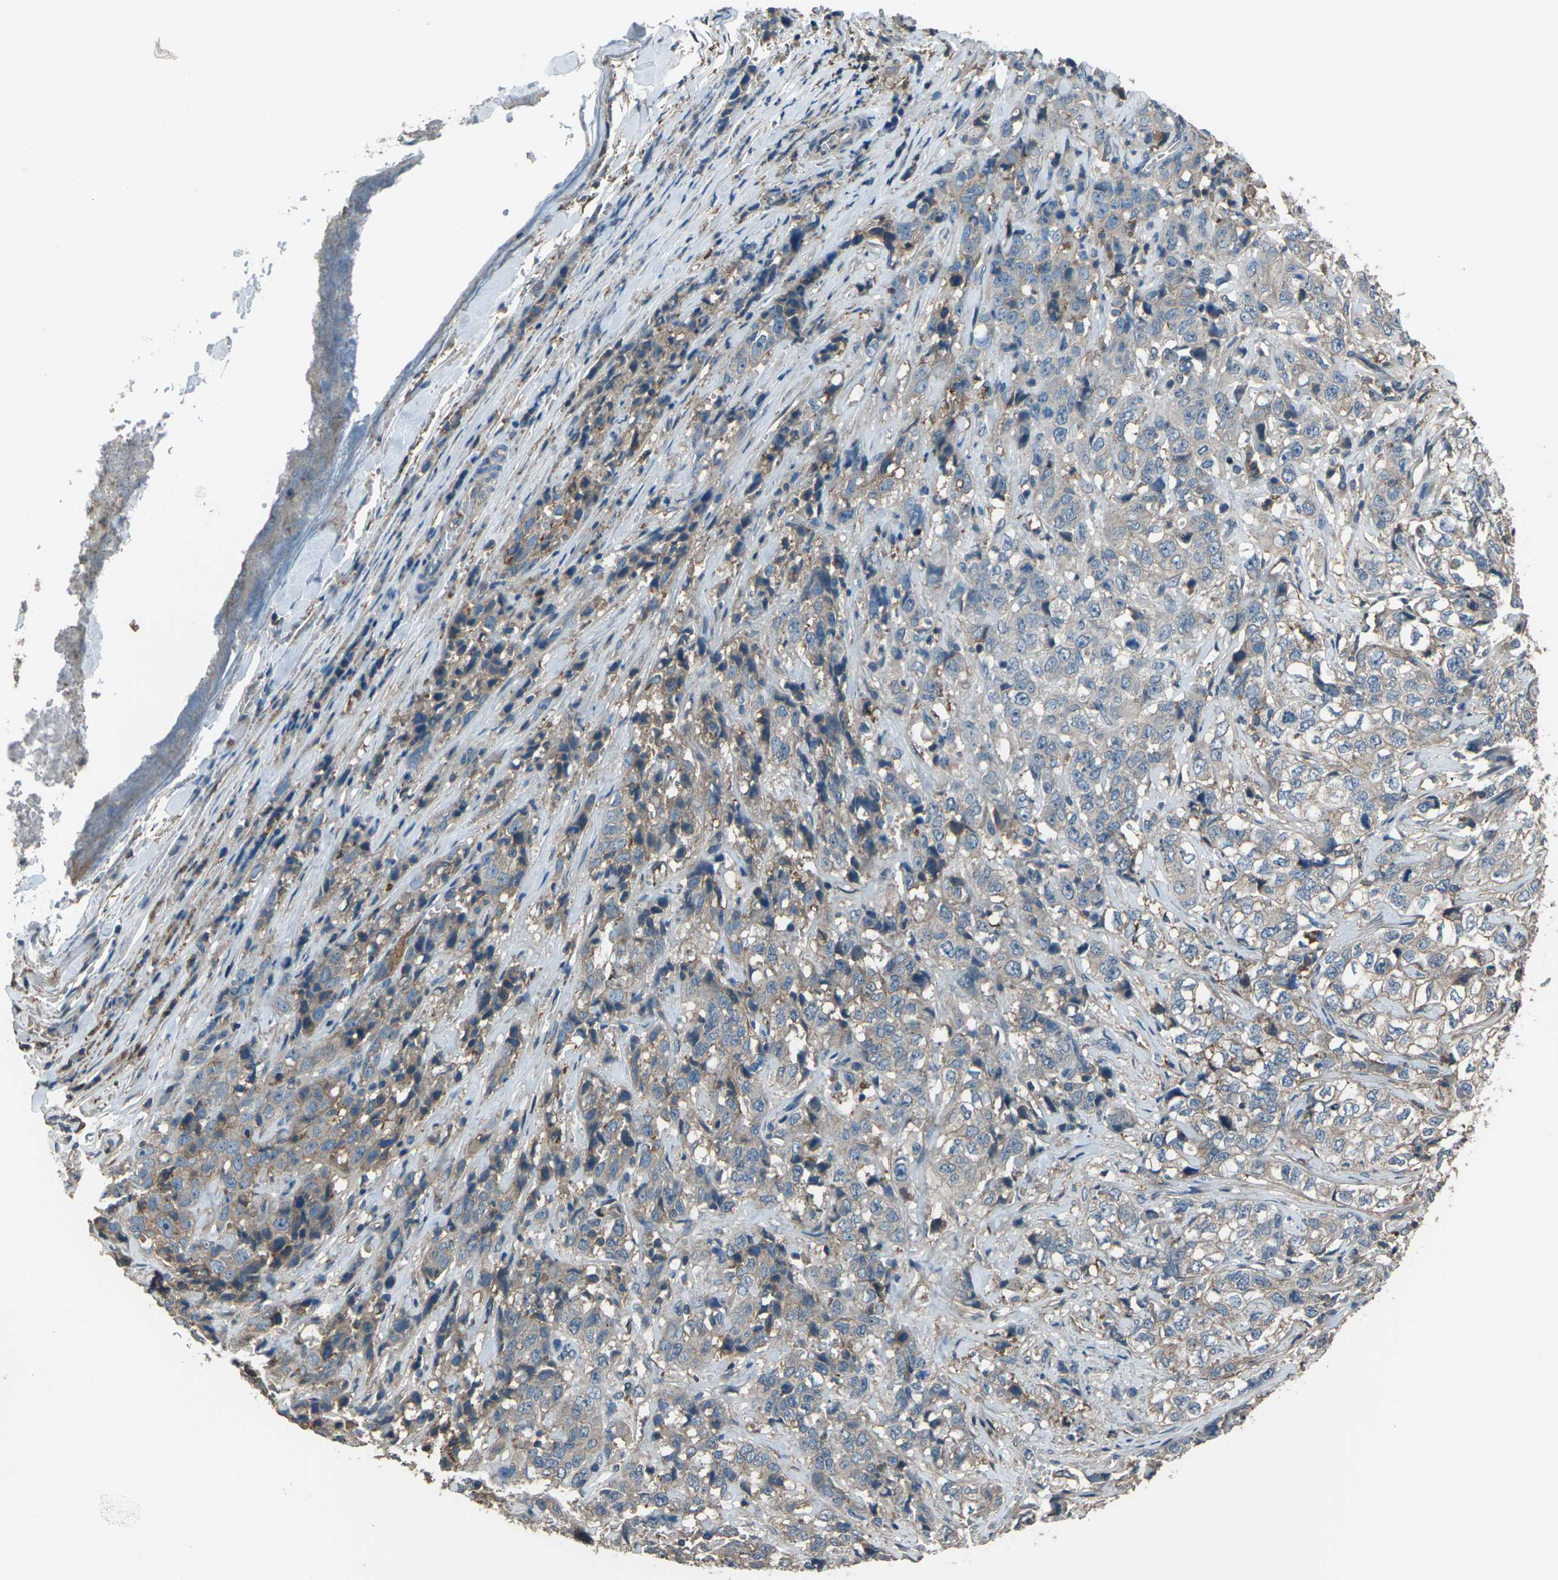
{"staining": {"intensity": "weak", "quantity": ">75%", "location": "cytoplasmic/membranous"}, "tissue": "stomach cancer", "cell_type": "Tumor cells", "image_type": "cancer", "snomed": [{"axis": "morphology", "description": "Adenocarcinoma, NOS"}, {"axis": "topography", "description": "Stomach"}], "caption": "Immunohistochemistry (IHC) photomicrograph of neoplastic tissue: adenocarcinoma (stomach) stained using immunohistochemistry reveals low levels of weak protein expression localized specifically in the cytoplasmic/membranous of tumor cells, appearing as a cytoplasmic/membranous brown color.", "gene": "CMTM4", "patient": {"sex": "male", "age": 48}}